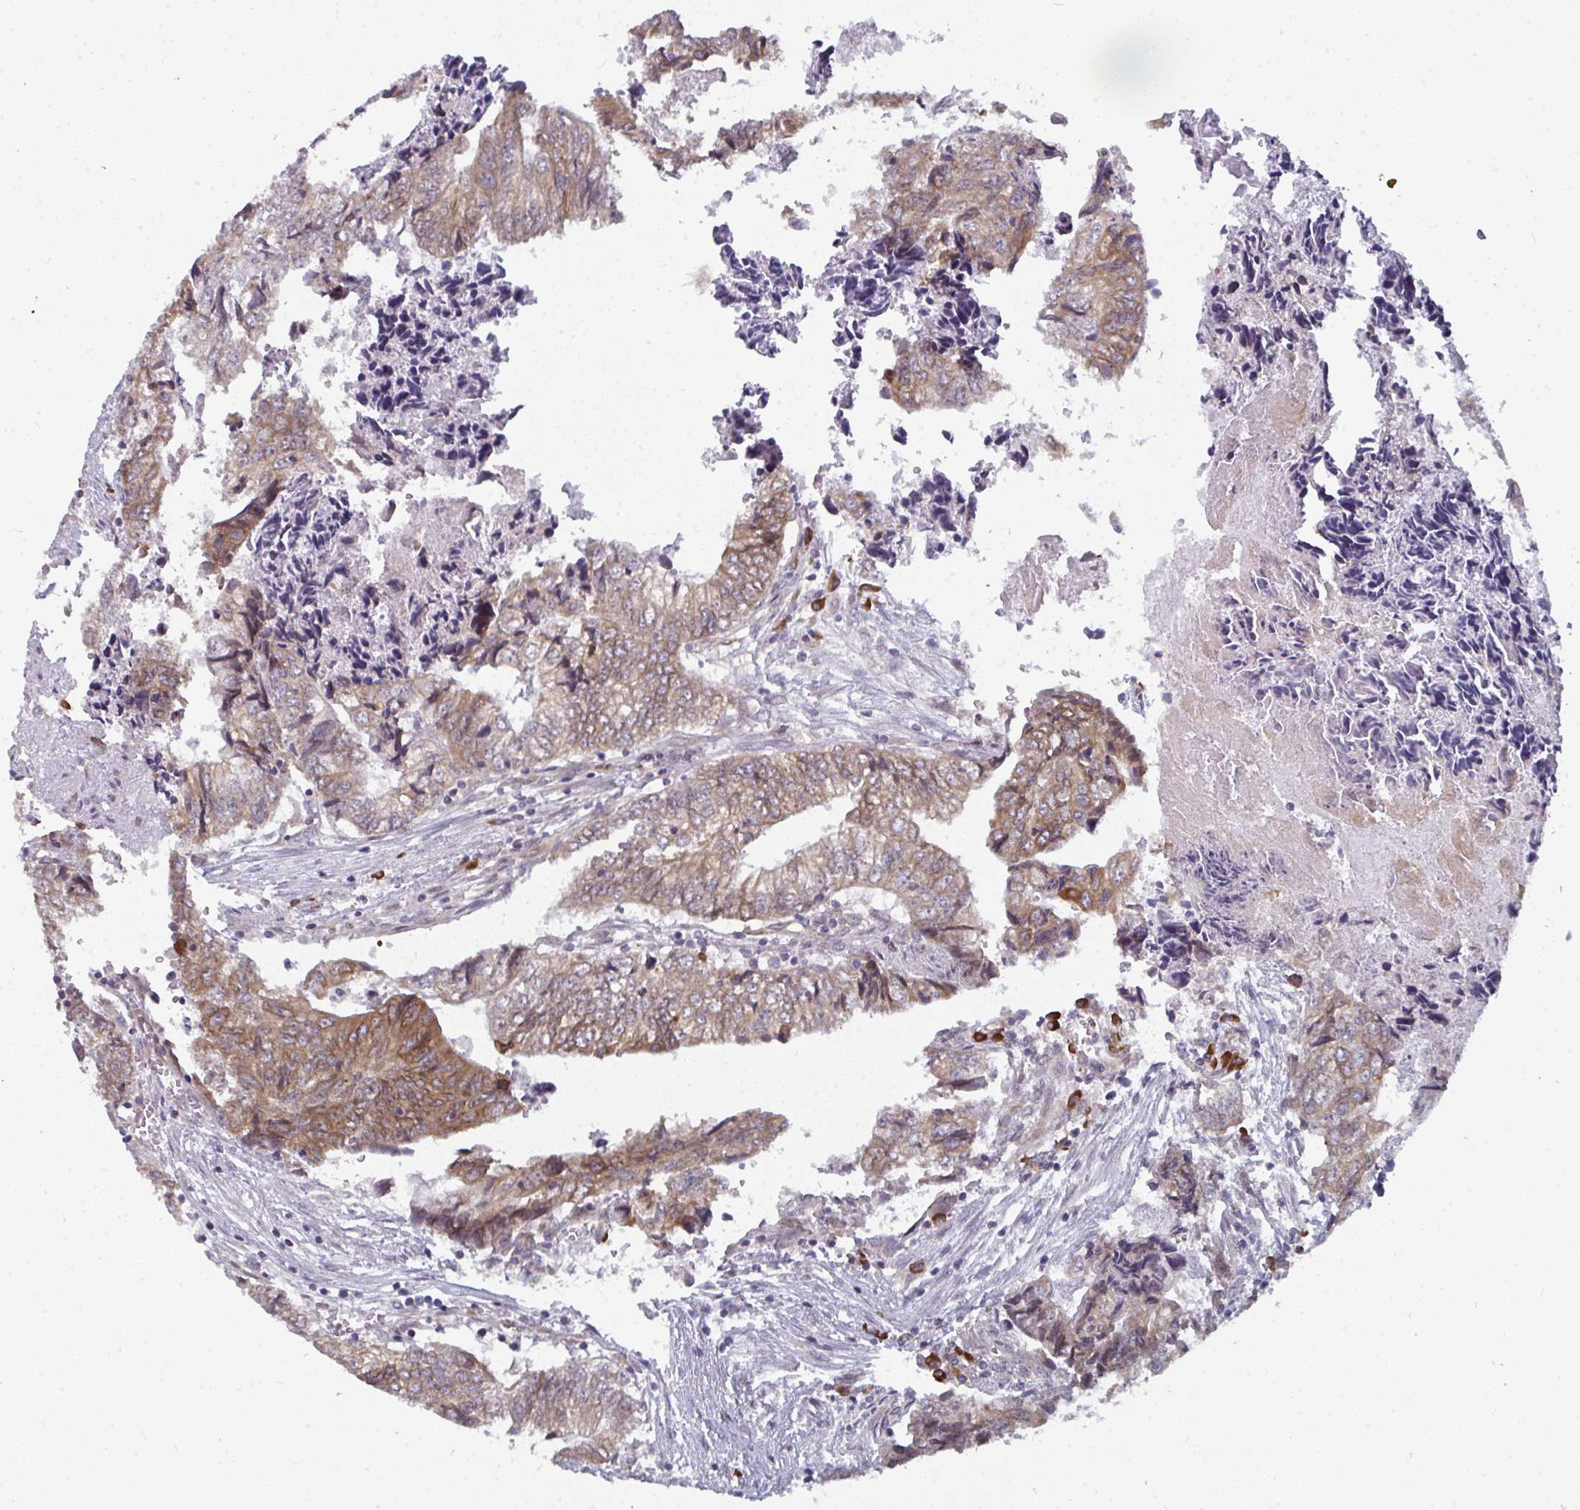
{"staining": {"intensity": "moderate", "quantity": "25%-75%", "location": "cytoplasmic/membranous"}, "tissue": "colorectal cancer", "cell_type": "Tumor cells", "image_type": "cancer", "snomed": [{"axis": "morphology", "description": "Adenocarcinoma, NOS"}, {"axis": "topography", "description": "Colon"}], "caption": "Immunohistochemical staining of human colorectal adenocarcinoma reveals moderate cytoplasmic/membranous protein positivity in approximately 25%-75% of tumor cells. (DAB (3,3'-diaminobenzidine) IHC with brightfield microscopy, high magnification).", "gene": "LYSMD4", "patient": {"sex": "male", "age": 86}}